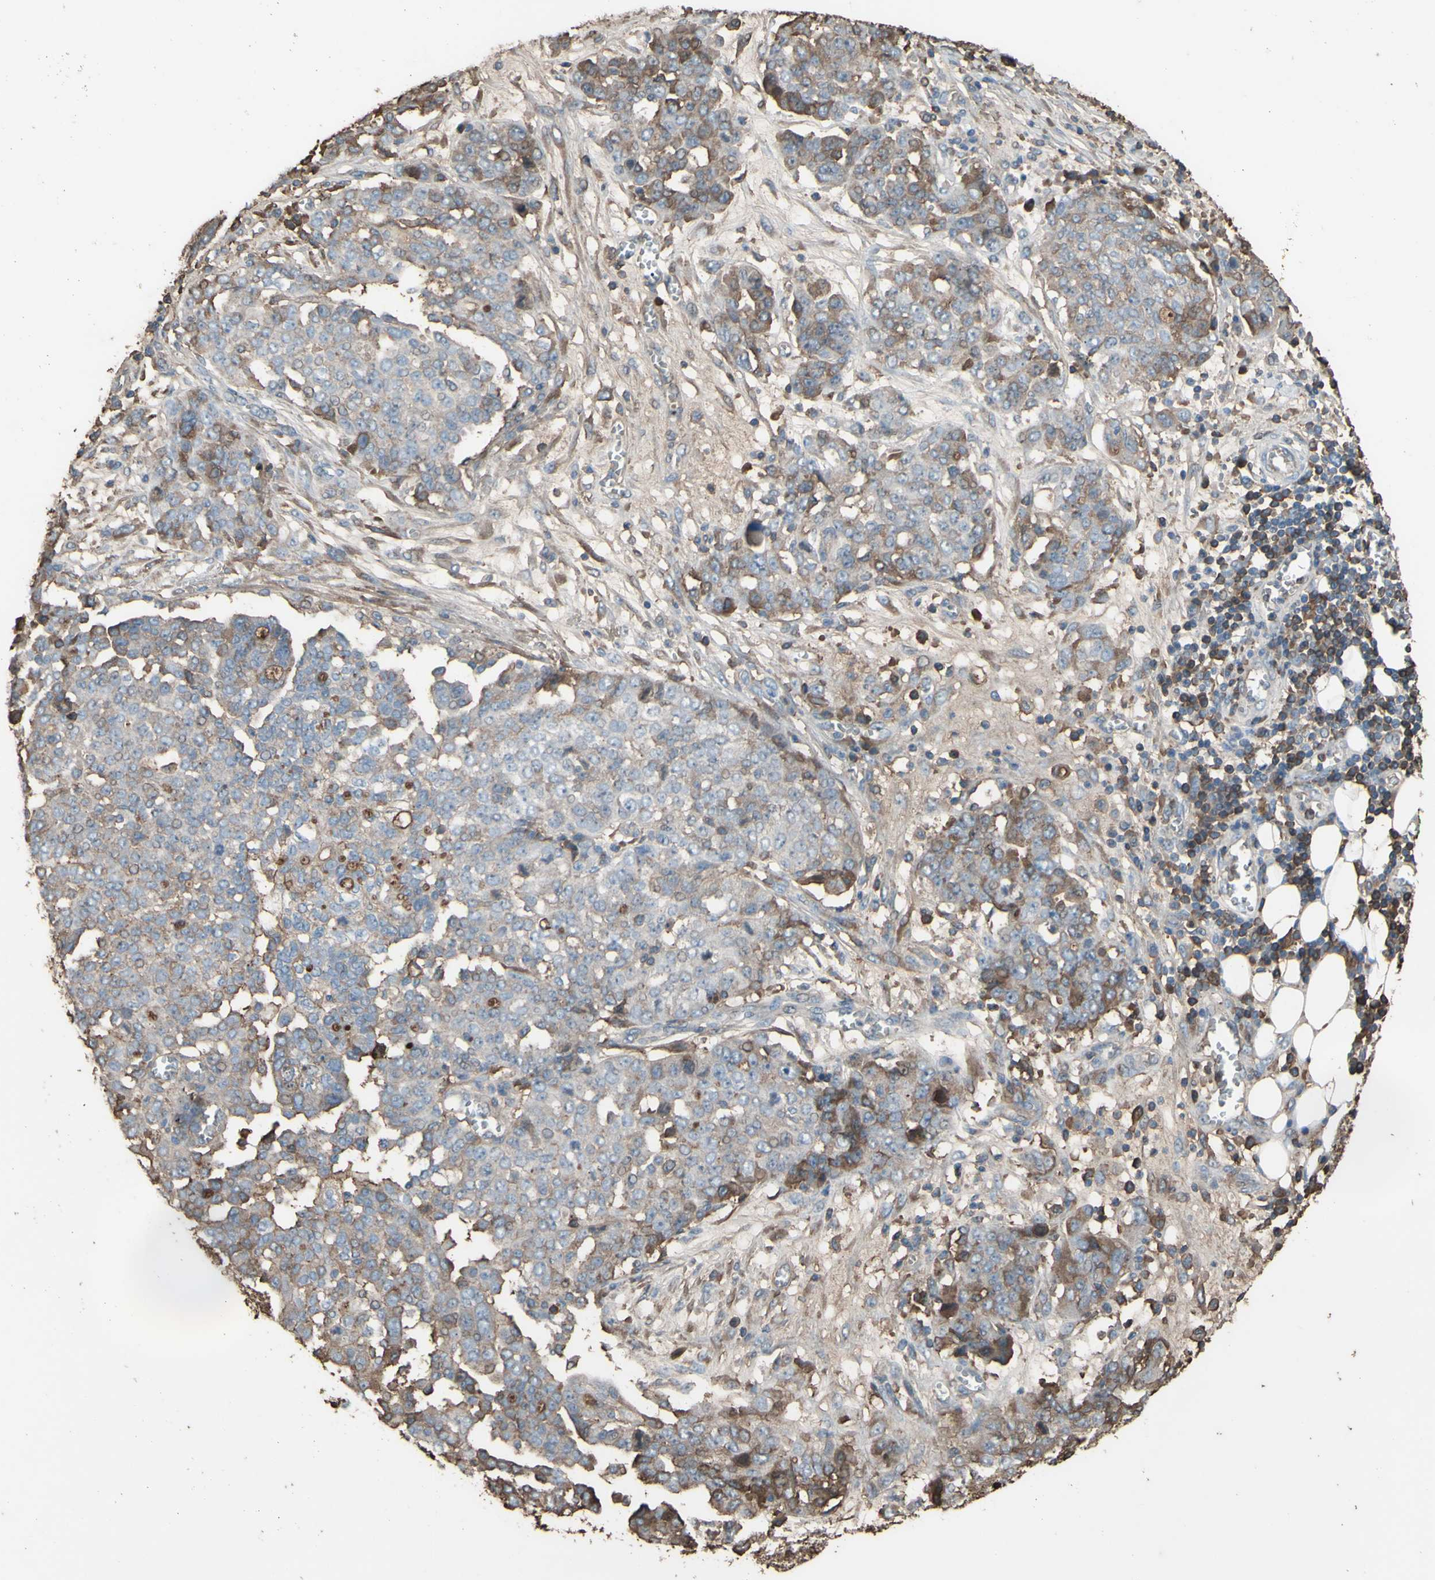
{"staining": {"intensity": "moderate", "quantity": "<25%", "location": "cytoplasmic/membranous"}, "tissue": "ovarian cancer", "cell_type": "Tumor cells", "image_type": "cancer", "snomed": [{"axis": "morphology", "description": "Cystadenocarcinoma, serous, NOS"}, {"axis": "topography", "description": "Soft tissue"}, {"axis": "topography", "description": "Ovary"}], "caption": "Approximately <25% of tumor cells in ovarian cancer (serous cystadenocarcinoma) display moderate cytoplasmic/membranous protein expression as visualized by brown immunohistochemical staining.", "gene": "PTGDS", "patient": {"sex": "female", "age": 57}}